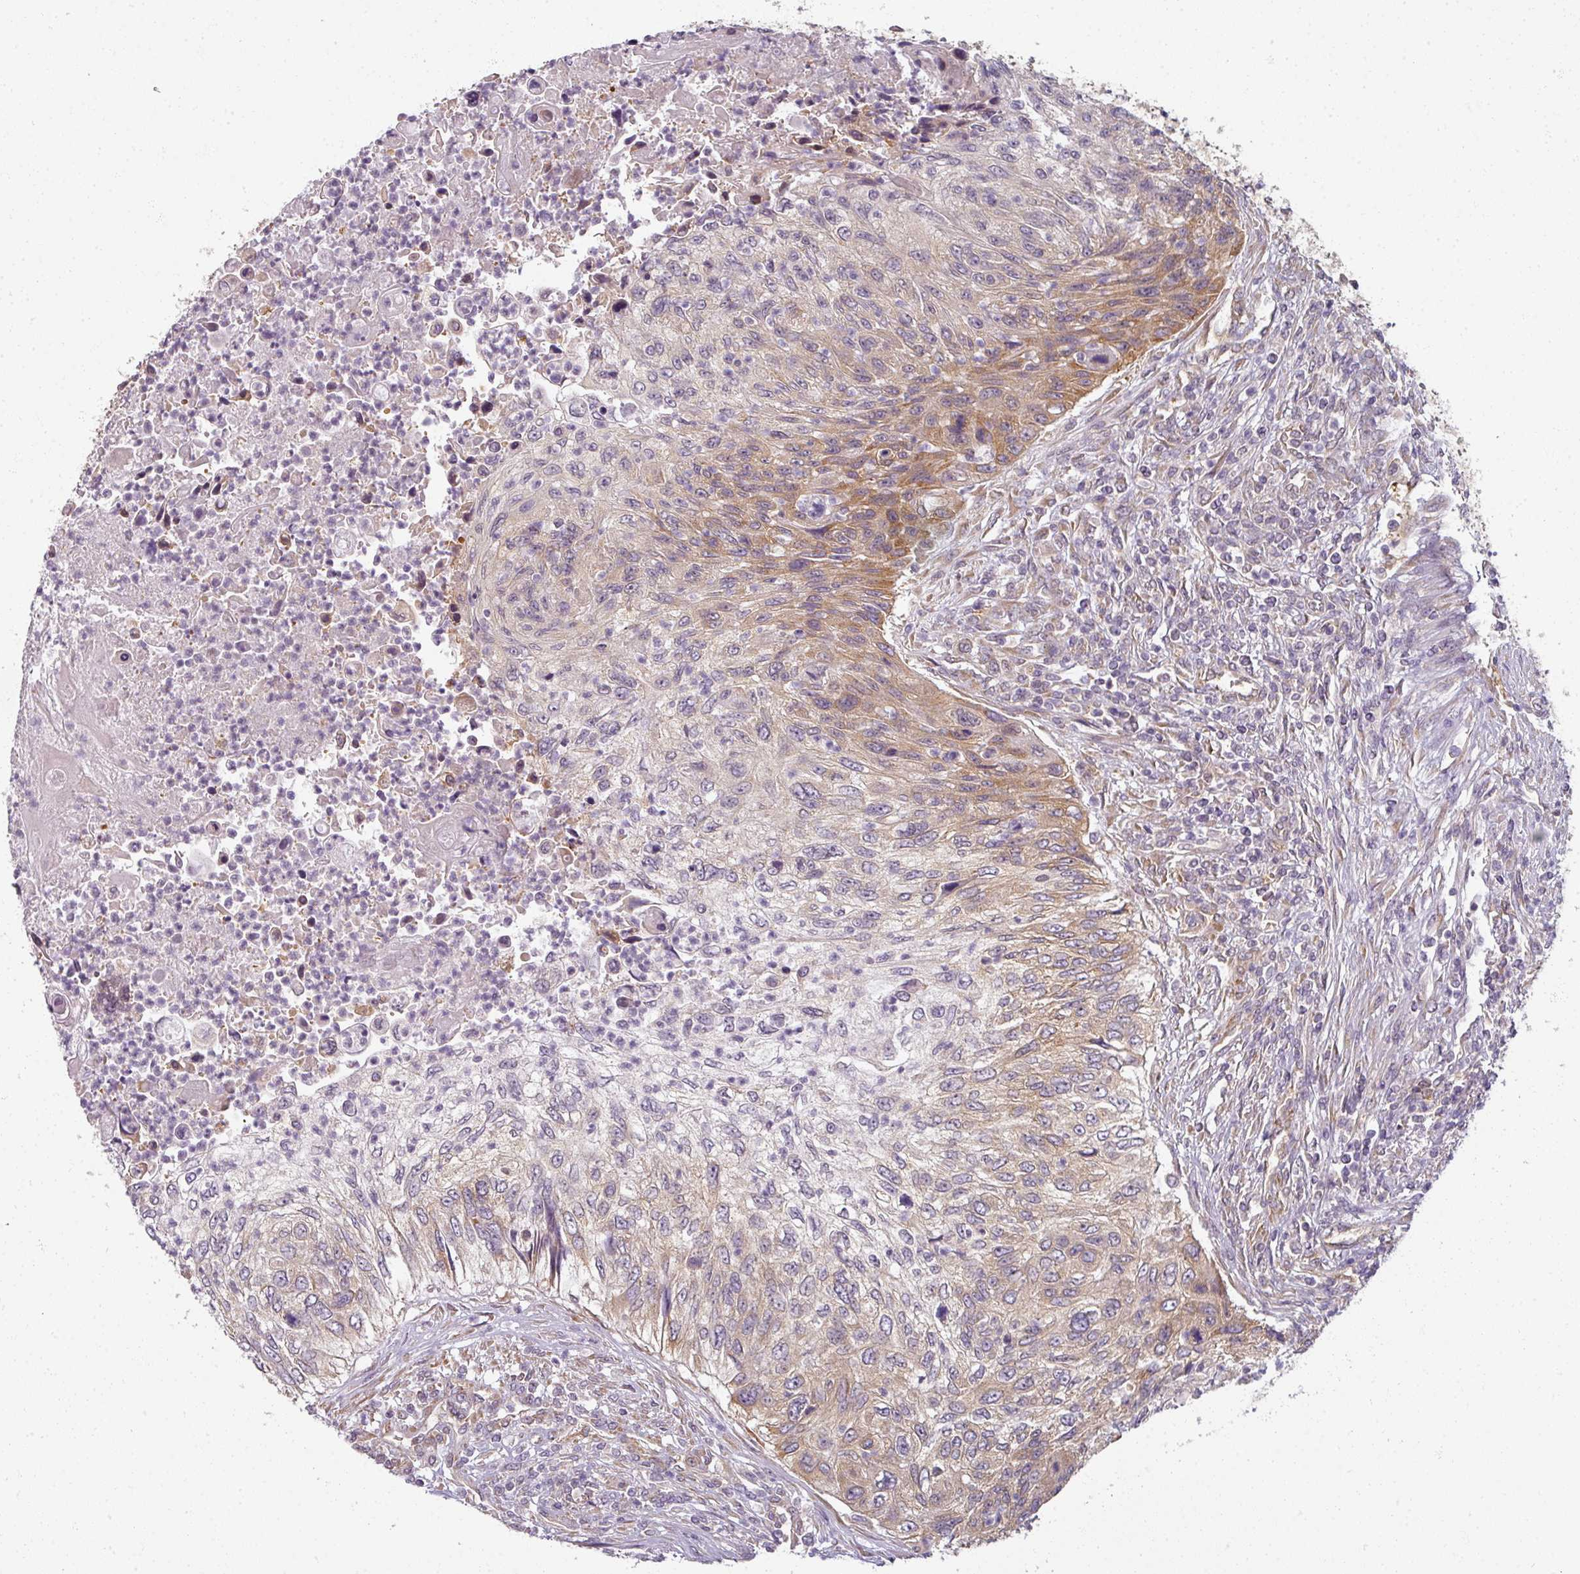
{"staining": {"intensity": "moderate", "quantity": "25%-75%", "location": "cytoplasmic/membranous"}, "tissue": "urothelial cancer", "cell_type": "Tumor cells", "image_type": "cancer", "snomed": [{"axis": "morphology", "description": "Urothelial carcinoma, High grade"}, {"axis": "topography", "description": "Urinary bladder"}], "caption": "IHC (DAB (3,3'-diaminobenzidine)) staining of high-grade urothelial carcinoma exhibits moderate cytoplasmic/membranous protein staining in about 25%-75% of tumor cells.", "gene": "AGPAT4", "patient": {"sex": "female", "age": 60}}